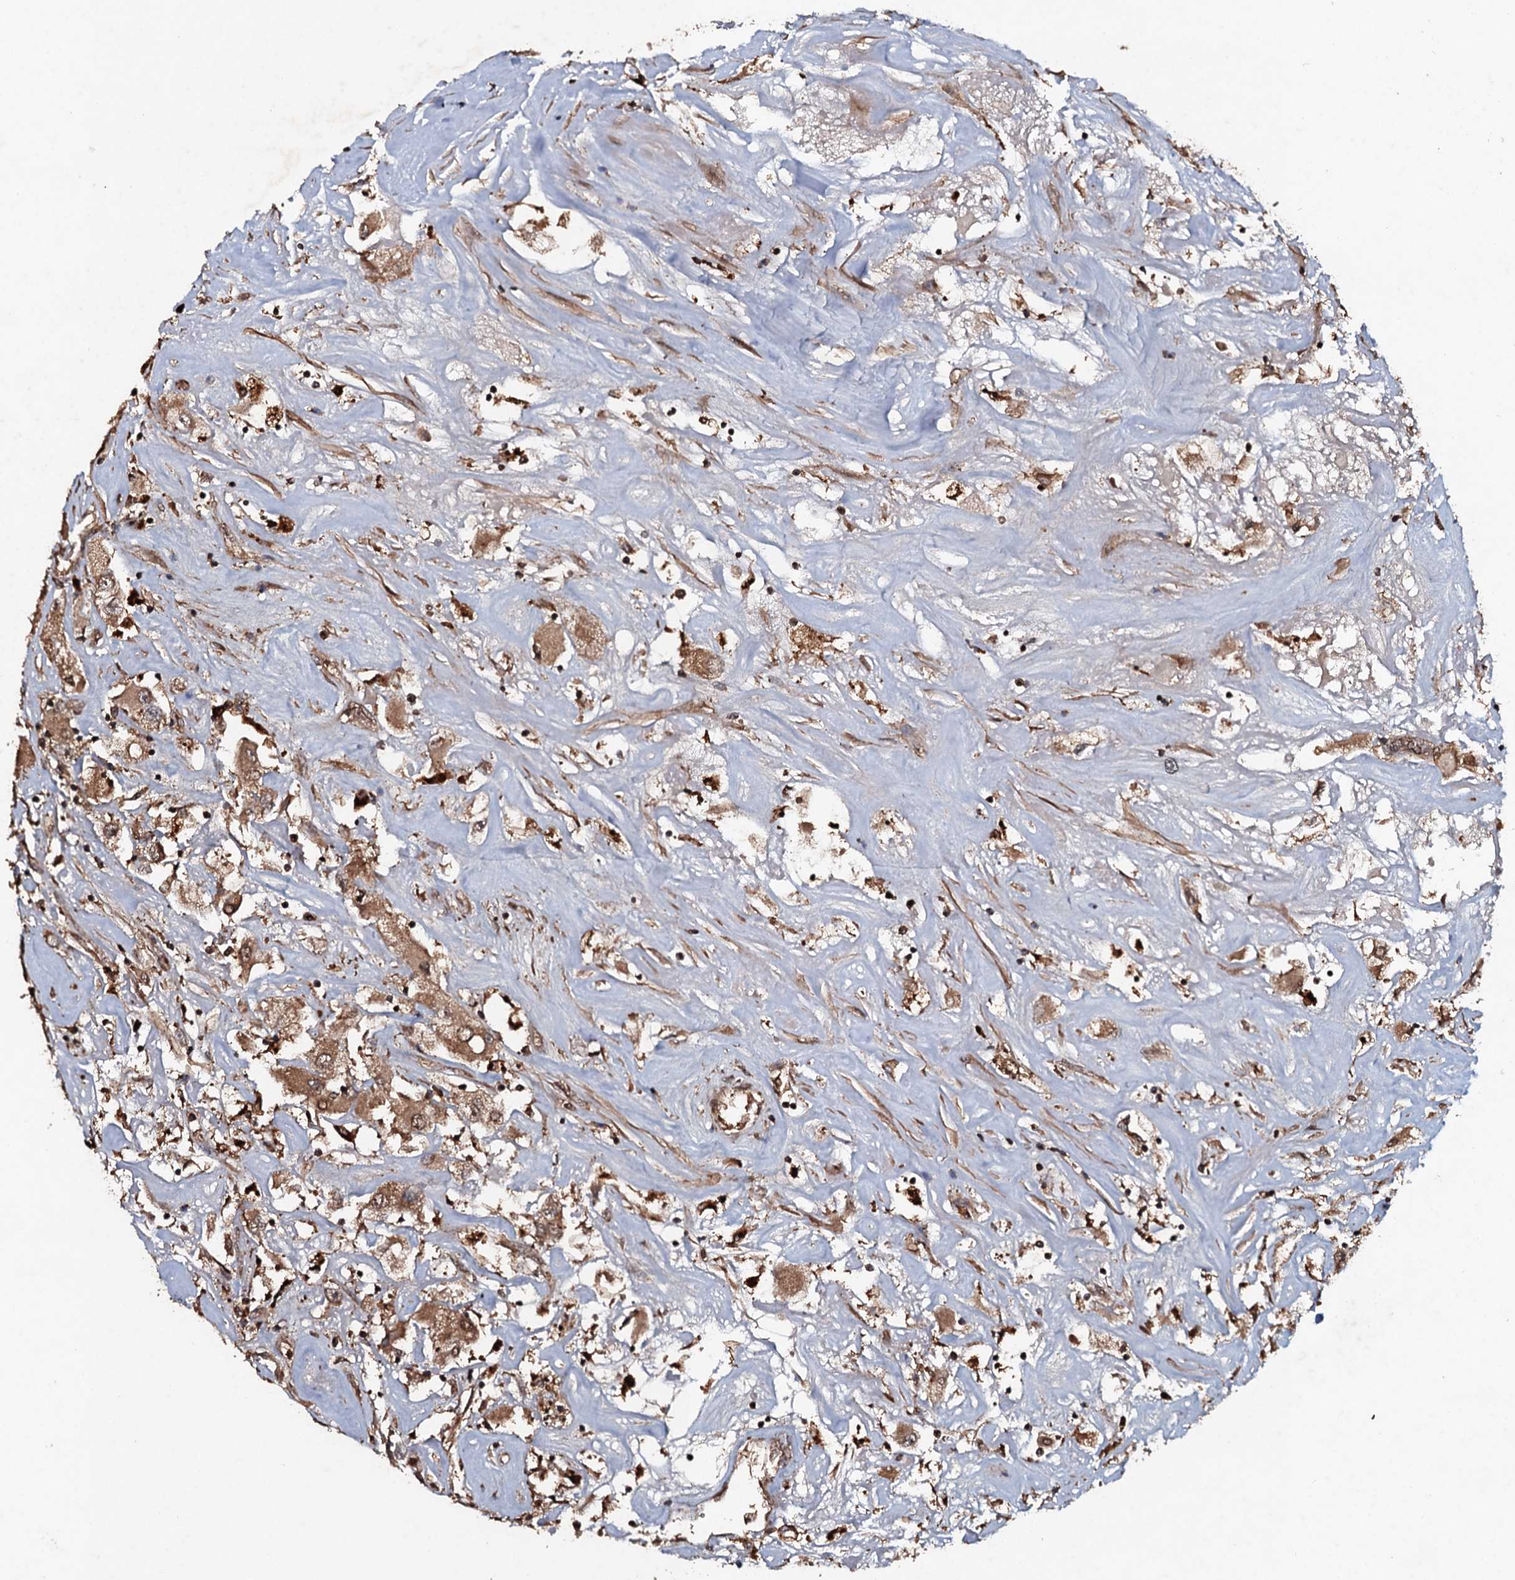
{"staining": {"intensity": "moderate", "quantity": ">75%", "location": "cytoplasmic/membranous"}, "tissue": "renal cancer", "cell_type": "Tumor cells", "image_type": "cancer", "snomed": [{"axis": "morphology", "description": "Adenocarcinoma, NOS"}, {"axis": "topography", "description": "Kidney"}], "caption": "Renal adenocarcinoma tissue reveals moderate cytoplasmic/membranous expression in about >75% of tumor cells", "gene": "ADGRG3", "patient": {"sex": "female", "age": 52}}